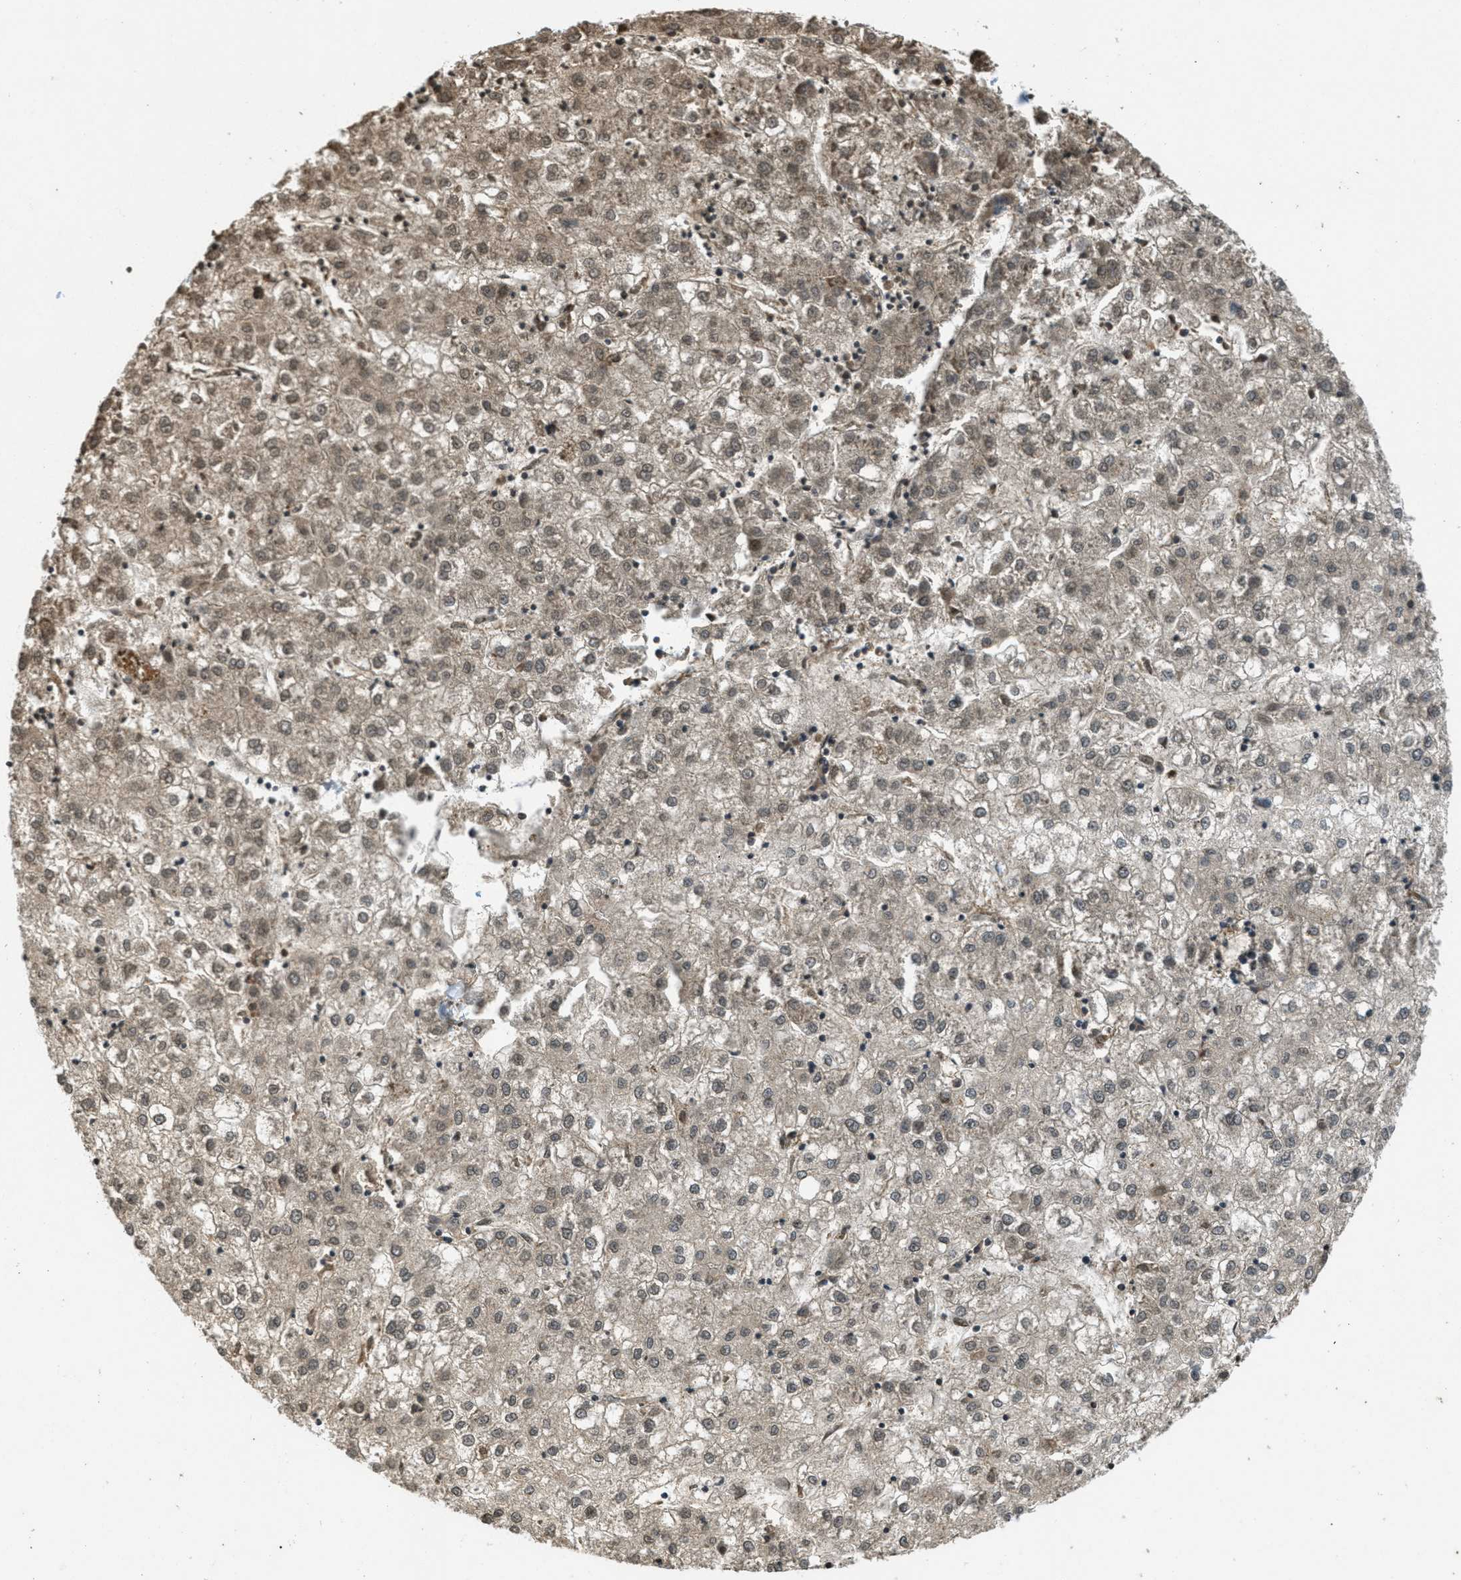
{"staining": {"intensity": "moderate", "quantity": ">75%", "location": "cytoplasmic/membranous,nuclear"}, "tissue": "liver cancer", "cell_type": "Tumor cells", "image_type": "cancer", "snomed": [{"axis": "morphology", "description": "Carcinoma, Hepatocellular, NOS"}, {"axis": "topography", "description": "Liver"}], "caption": "A photomicrograph showing moderate cytoplasmic/membranous and nuclear staining in approximately >75% of tumor cells in hepatocellular carcinoma (liver), as visualized by brown immunohistochemical staining.", "gene": "ATG7", "patient": {"sex": "male", "age": 72}}